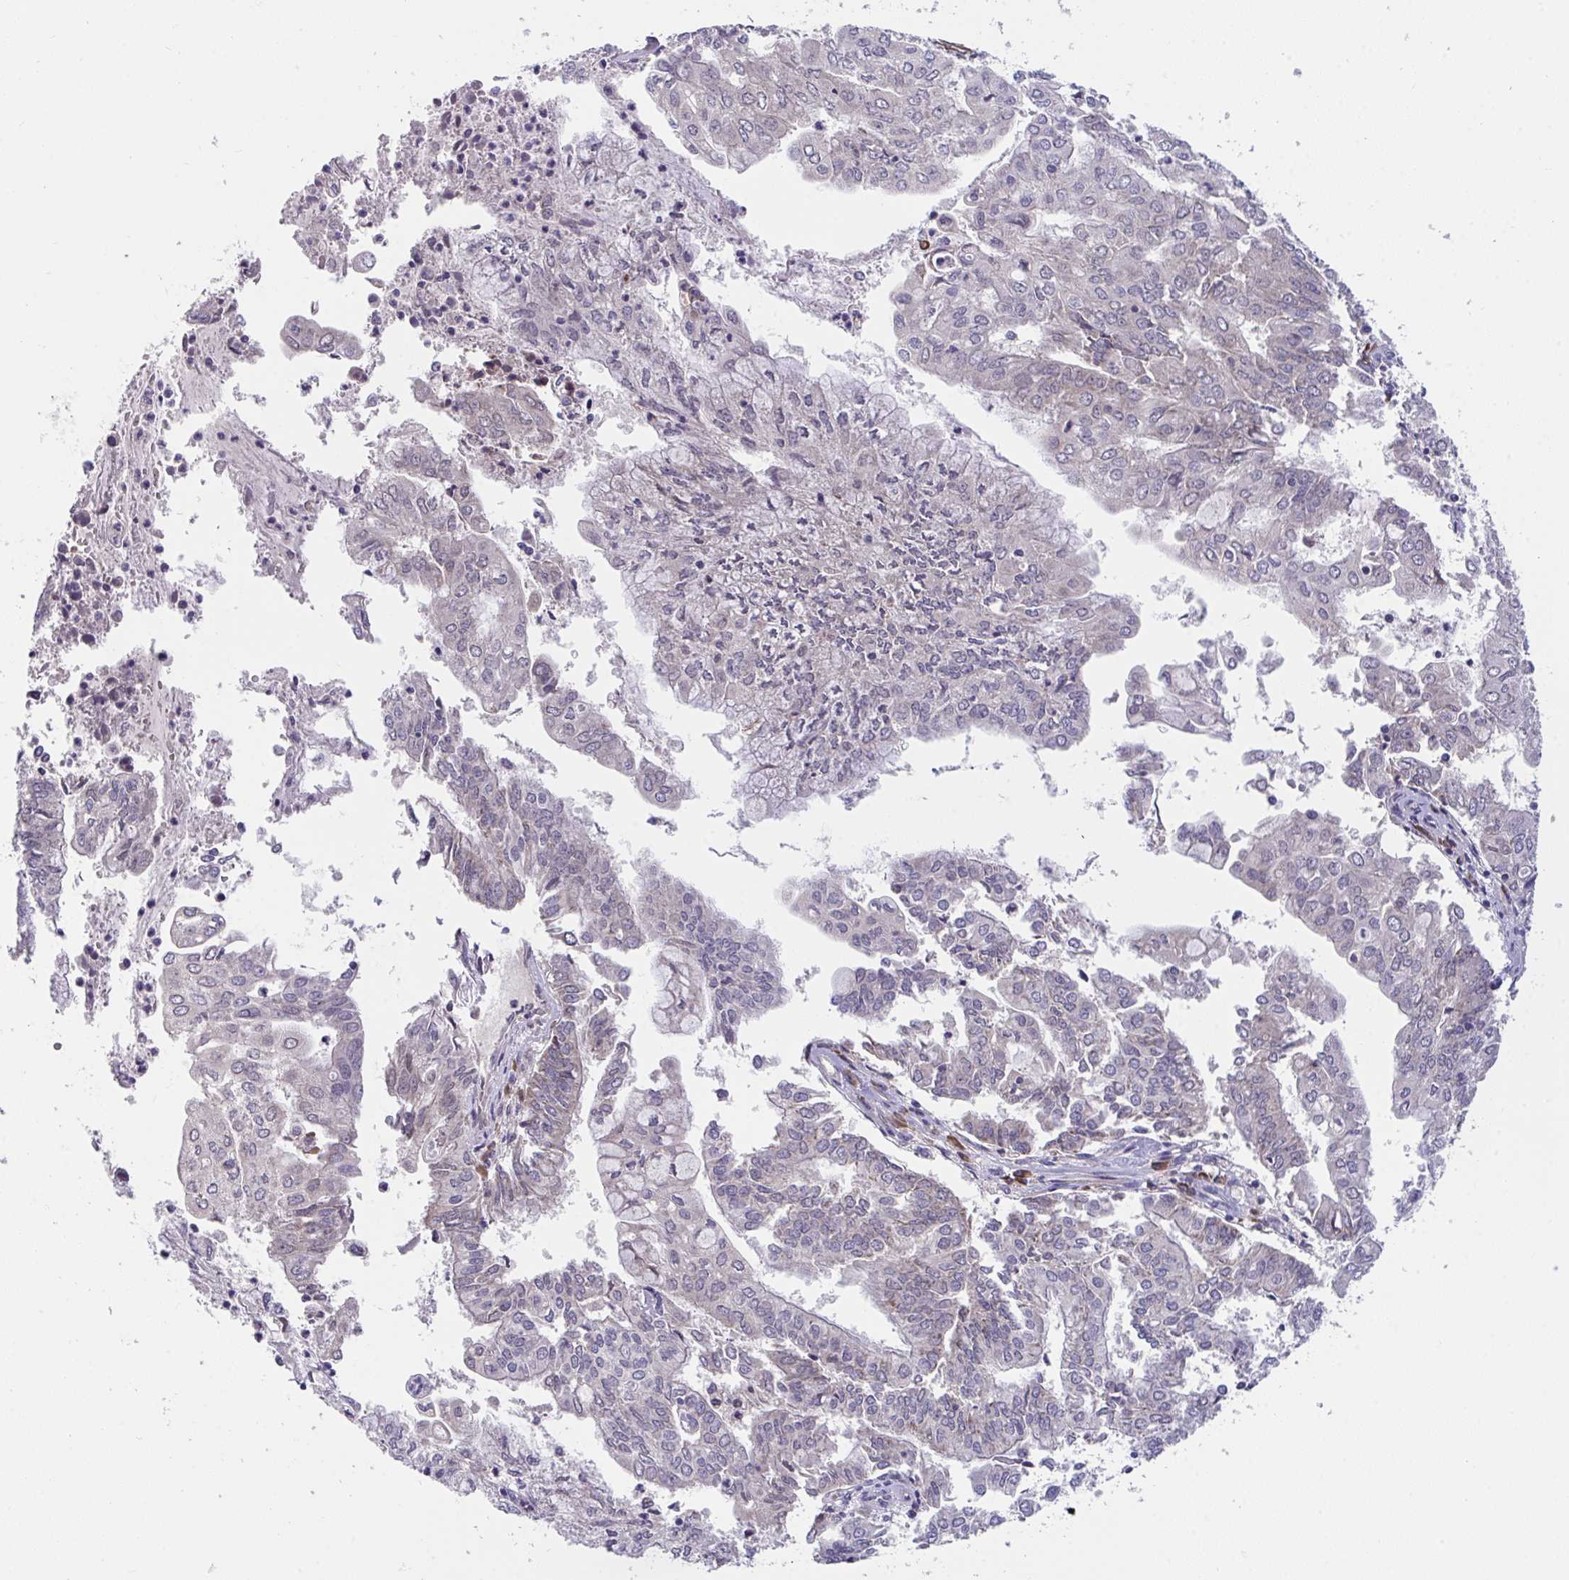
{"staining": {"intensity": "negative", "quantity": "none", "location": "none"}, "tissue": "endometrial cancer", "cell_type": "Tumor cells", "image_type": "cancer", "snomed": [{"axis": "morphology", "description": "Adenocarcinoma, NOS"}, {"axis": "topography", "description": "Endometrium"}], "caption": "Endometrial cancer (adenocarcinoma) was stained to show a protein in brown. There is no significant staining in tumor cells.", "gene": "SUSD4", "patient": {"sex": "female", "age": 61}}